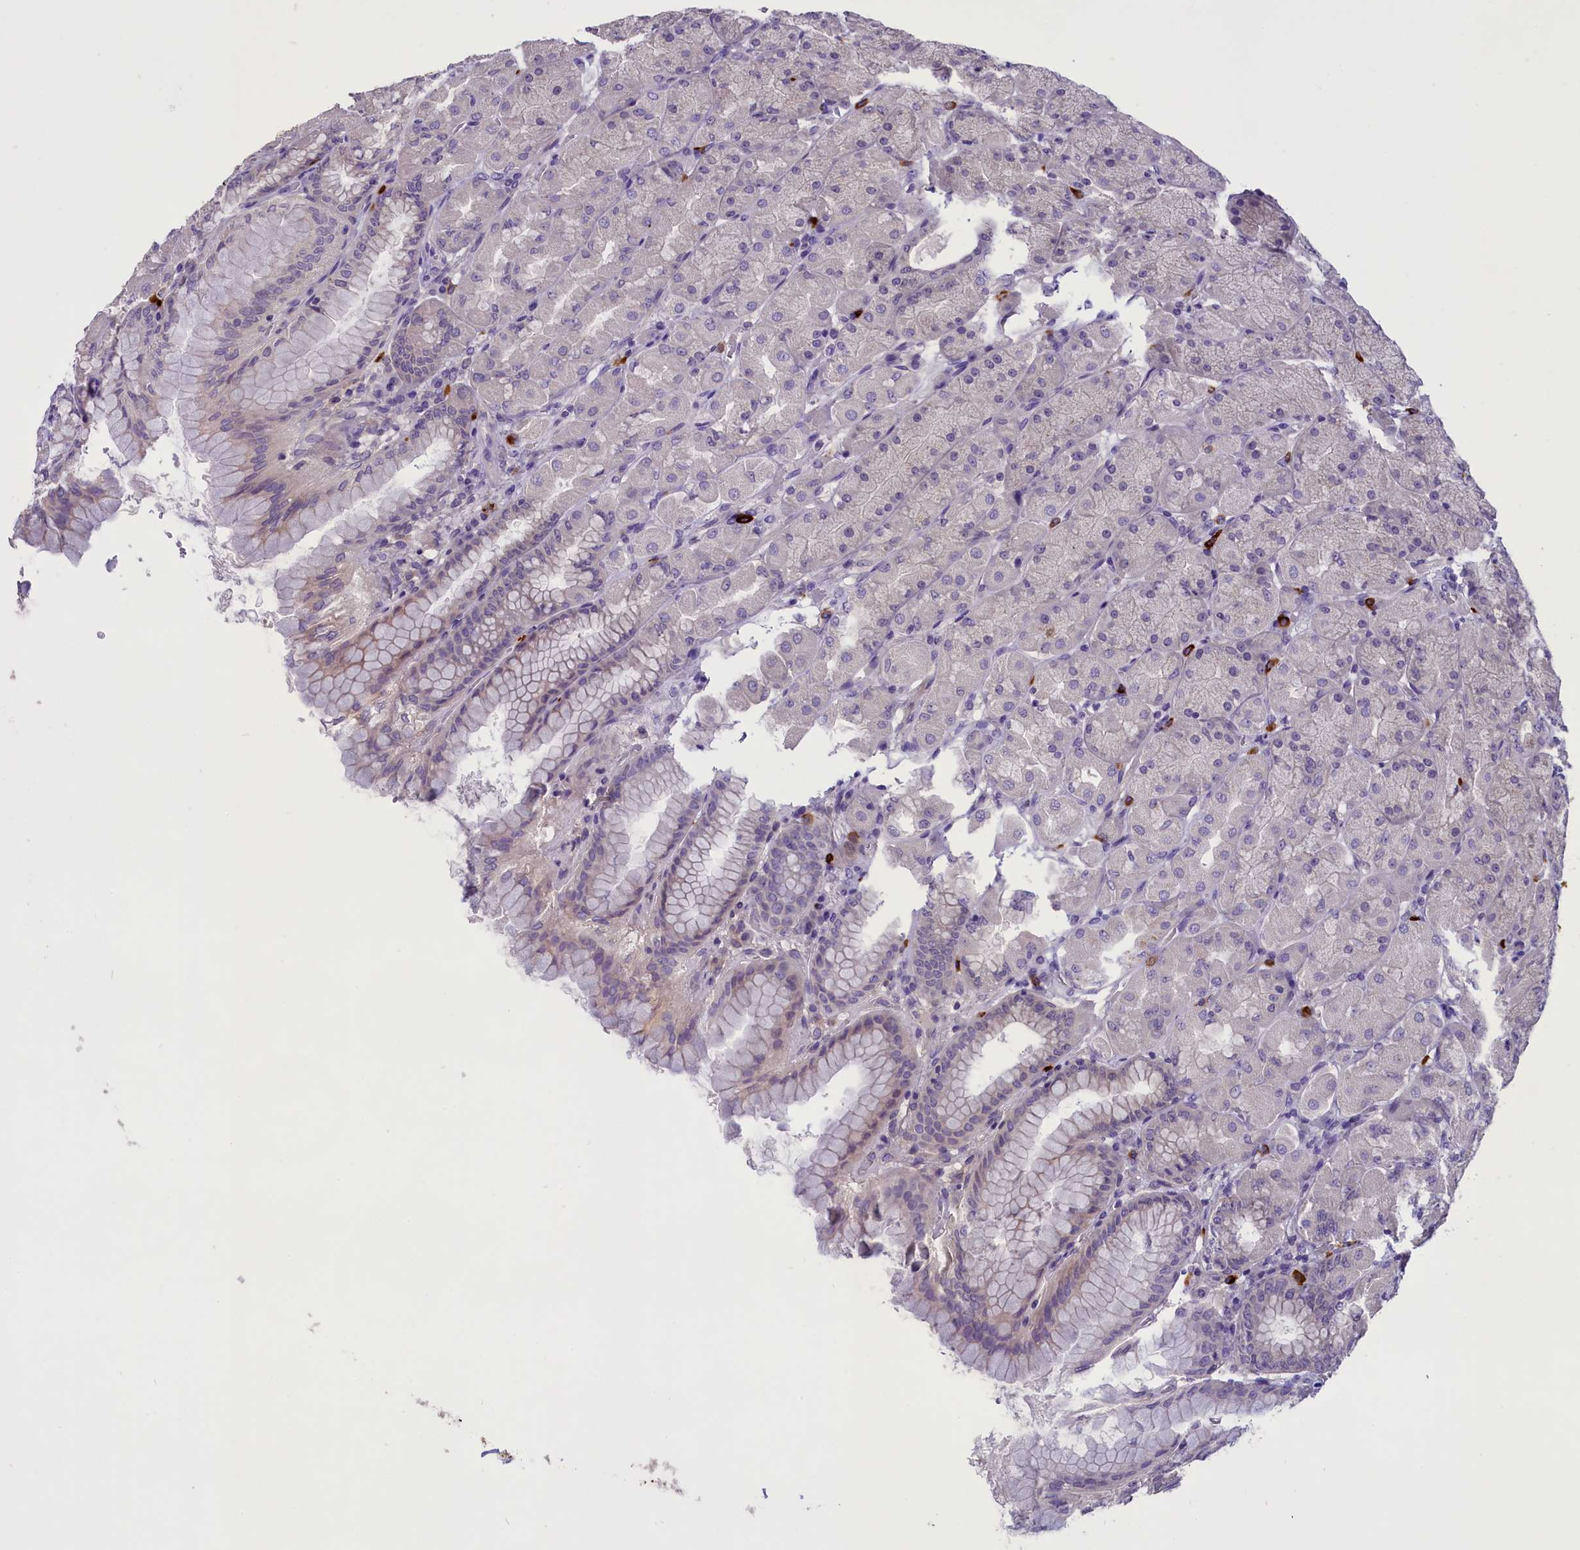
{"staining": {"intensity": "weak", "quantity": "<25%", "location": "cytoplasmic/membranous"}, "tissue": "stomach", "cell_type": "Glandular cells", "image_type": "normal", "snomed": [{"axis": "morphology", "description": "Normal tissue, NOS"}, {"axis": "topography", "description": "Stomach, upper"}], "caption": "This is a photomicrograph of immunohistochemistry staining of normal stomach, which shows no positivity in glandular cells.", "gene": "ENPP6", "patient": {"sex": "female", "age": 56}}